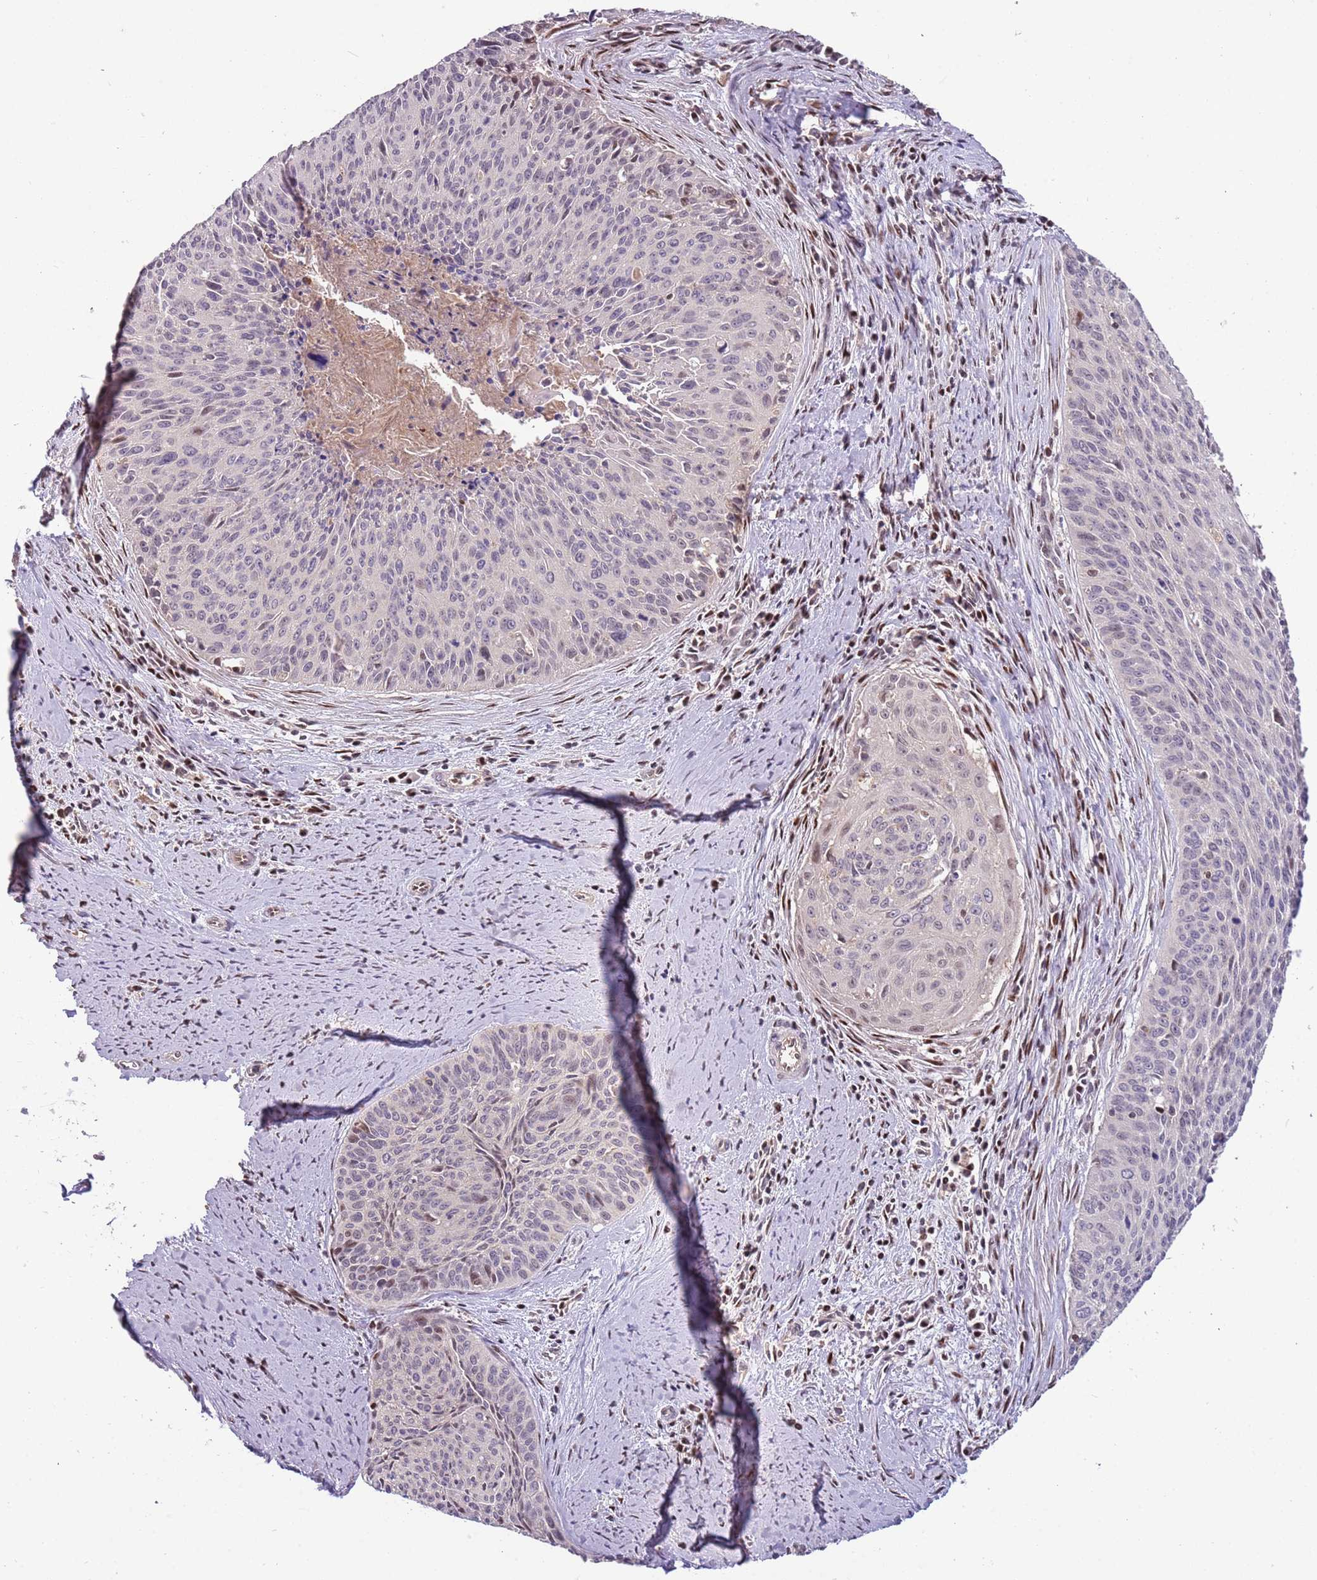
{"staining": {"intensity": "weak", "quantity": "<25%", "location": "nuclear"}, "tissue": "cervical cancer", "cell_type": "Tumor cells", "image_type": "cancer", "snomed": [{"axis": "morphology", "description": "Squamous cell carcinoma, NOS"}, {"axis": "topography", "description": "Cervix"}], "caption": "Cervical squamous cell carcinoma was stained to show a protein in brown. There is no significant staining in tumor cells.", "gene": "GSTO2", "patient": {"sex": "female", "age": 55}}